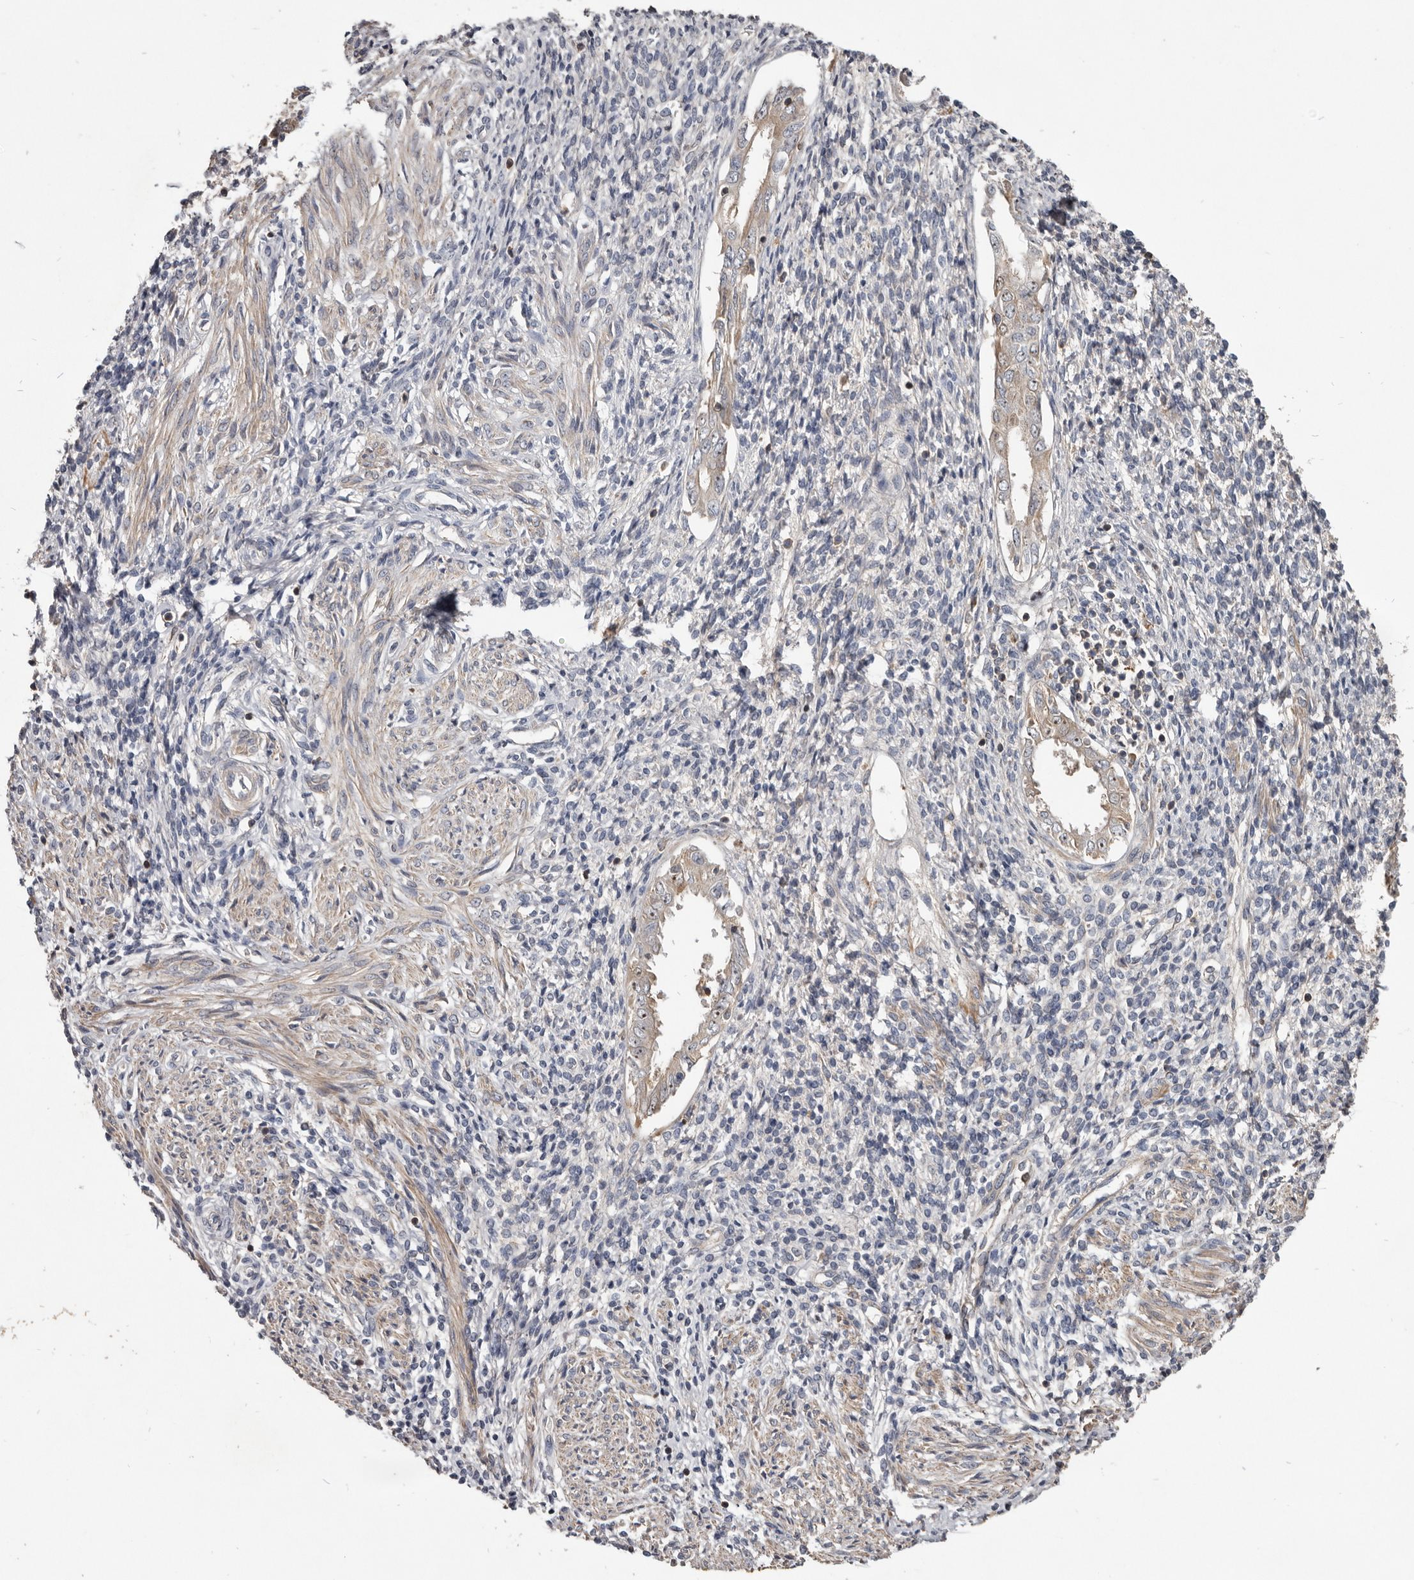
{"staining": {"intensity": "weak", "quantity": "<25%", "location": "cytoplasmic/membranous"}, "tissue": "endometrium", "cell_type": "Cells in endometrial stroma", "image_type": "normal", "snomed": [{"axis": "morphology", "description": "Normal tissue, NOS"}, {"axis": "topography", "description": "Endometrium"}], "caption": "Endometrium stained for a protein using IHC exhibits no expression cells in endometrial stroma.", "gene": "TTC39A", "patient": {"sex": "female", "age": 66}}